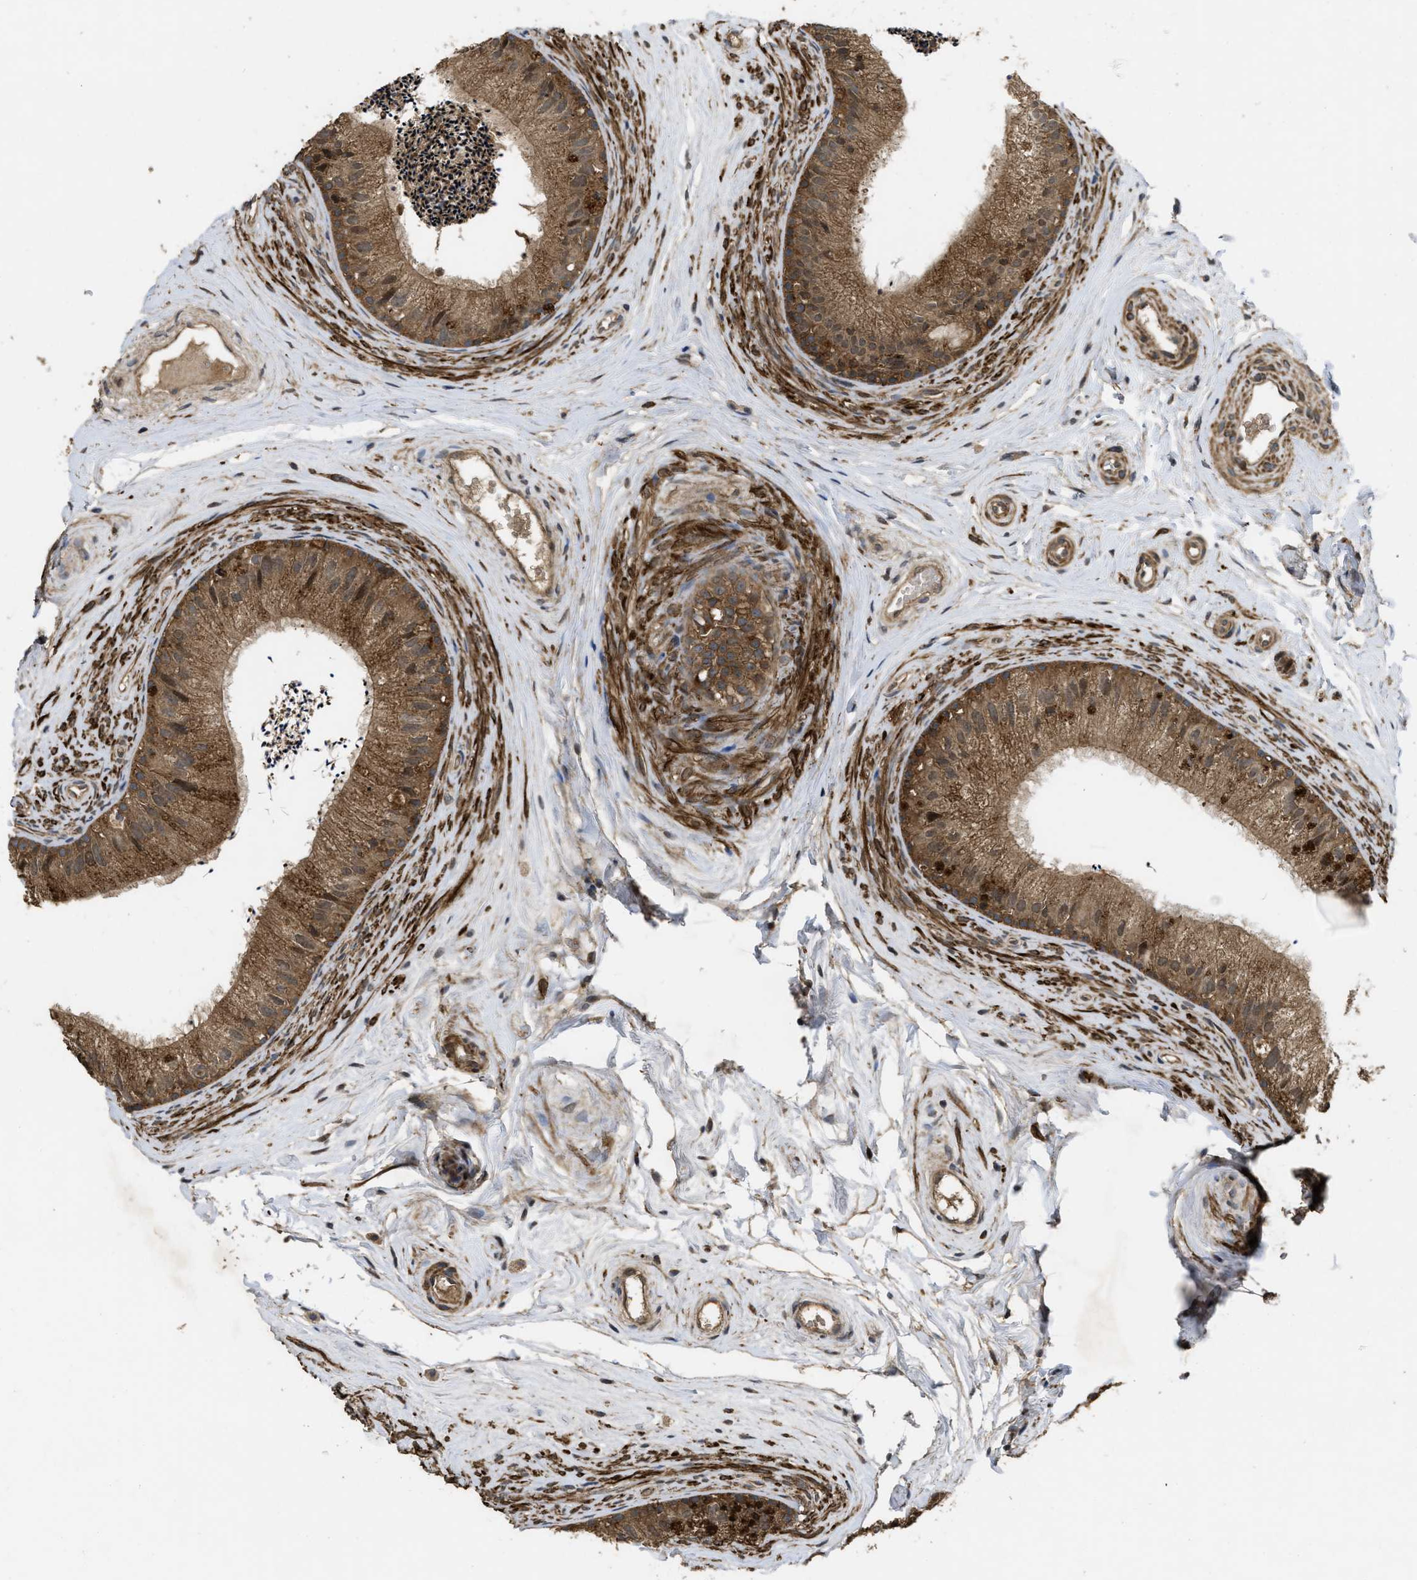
{"staining": {"intensity": "moderate", "quantity": ">75%", "location": "cytoplasmic/membranous"}, "tissue": "epididymis", "cell_type": "Glandular cells", "image_type": "normal", "snomed": [{"axis": "morphology", "description": "Normal tissue, NOS"}, {"axis": "topography", "description": "Epididymis"}], "caption": "Immunohistochemical staining of normal human epididymis demonstrates medium levels of moderate cytoplasmic/membranous expression in about >75% of glandular cells. The staining is performed using DAB (3,3'-diaminobenzidine) brown chromogen to label protein expression. The nuclei are counter-stained blue using hematoxylin.", "gene": "FZD6", "patient": {"sex": "male", "age": 56}}